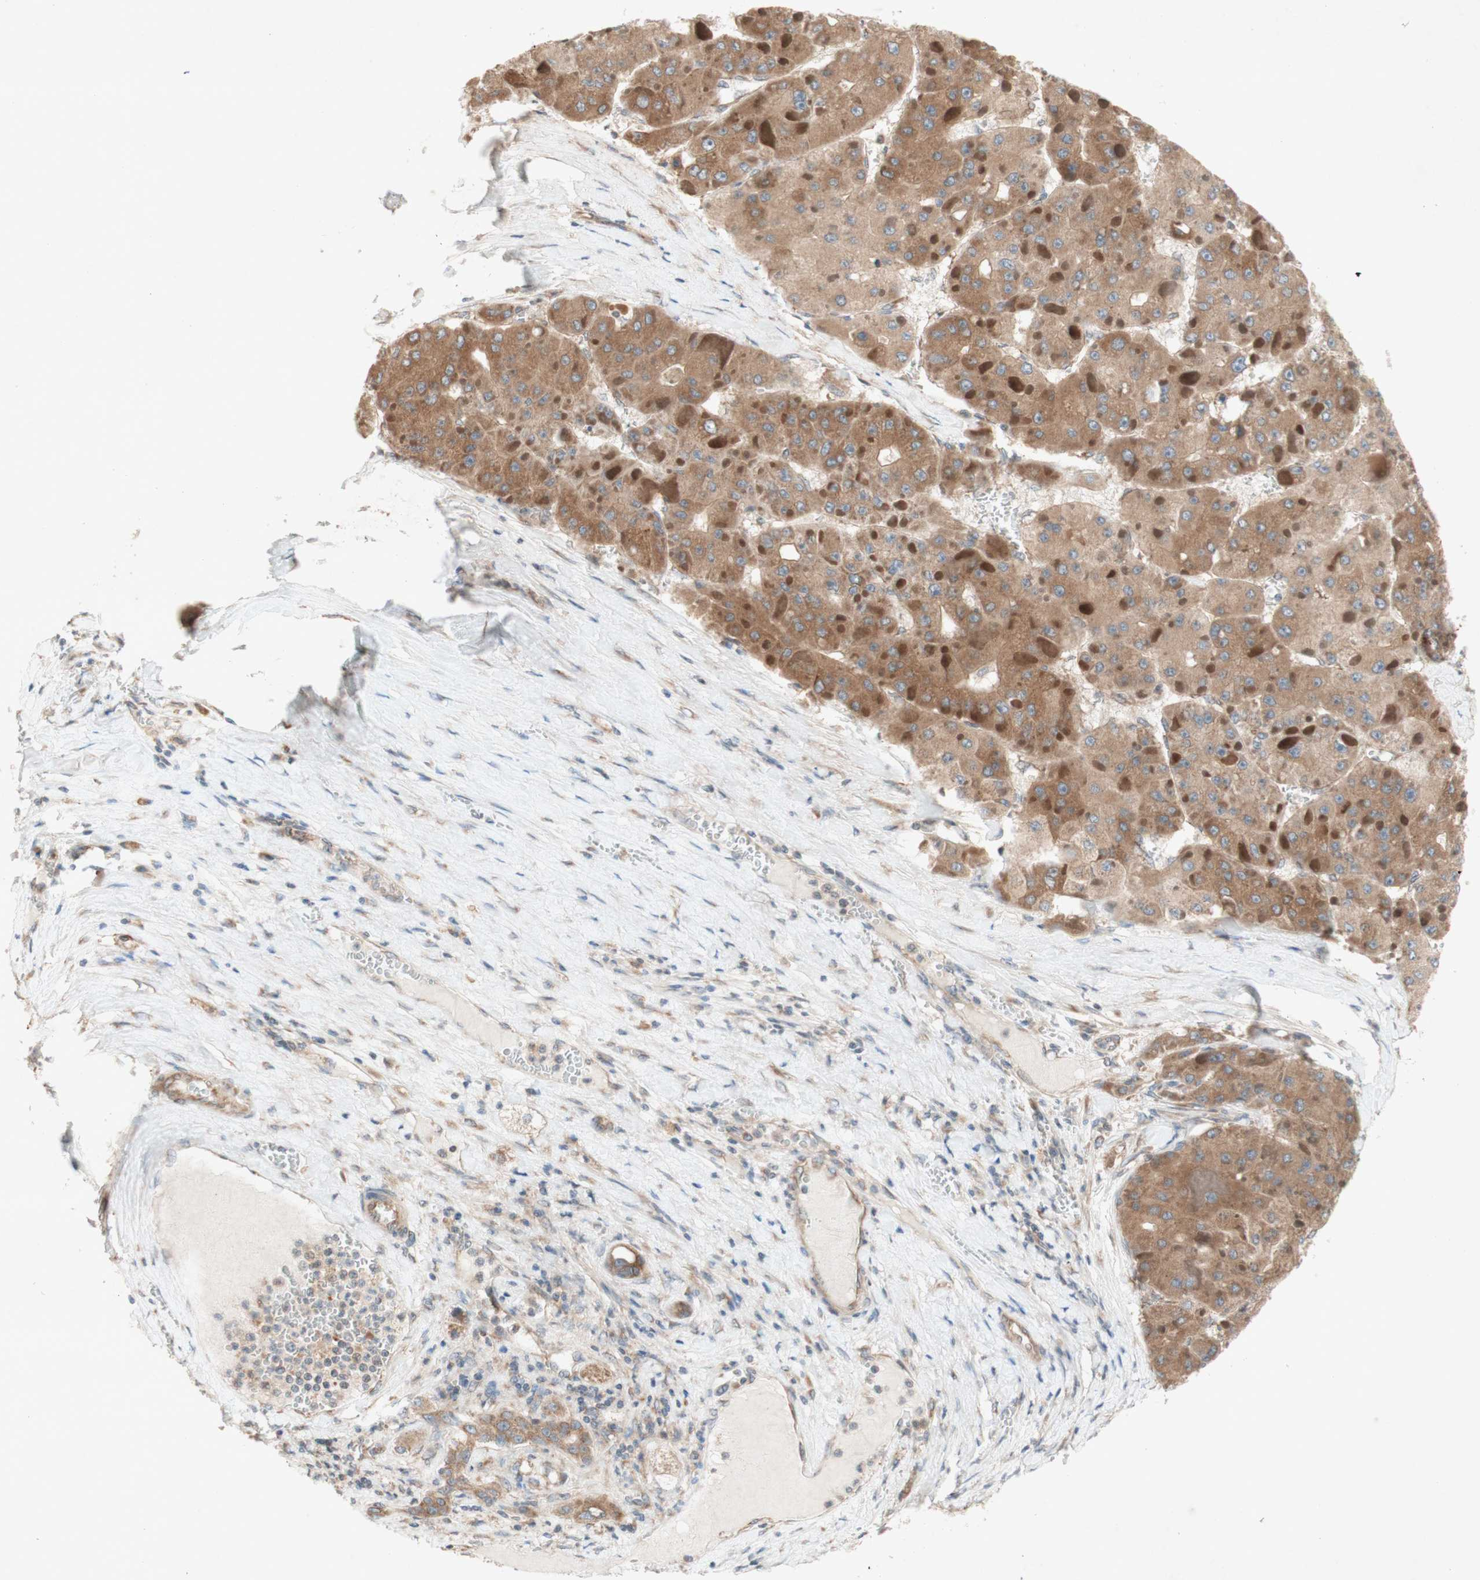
{"staining": {"intensity": "moderate", "quantity": ">75%", "location": "cytoplasmic/membranous"}, "tissue": "liver cancer", "cell_type": "Tumor cells", "image_type": "cancer", "snomed": [{"axis": "morphology", "description": "Carcinoma, Hepatocellular, NOS"}, {"axis": "topography", "description": "Liver"}], "caption": "Immunohistochemistry (IHC) photomicrograph of neoplastic tissue: human liver cancer stained using immunohistochemistry demonstrates medium levels of moderate protein expression localized specifically in the cytoplasmic/membranous of tumor cells, appearing as a cytoplasmic/membranous brown color.", "gene": "SOCS2", "patient": {"sex": "female", "age": 73}}